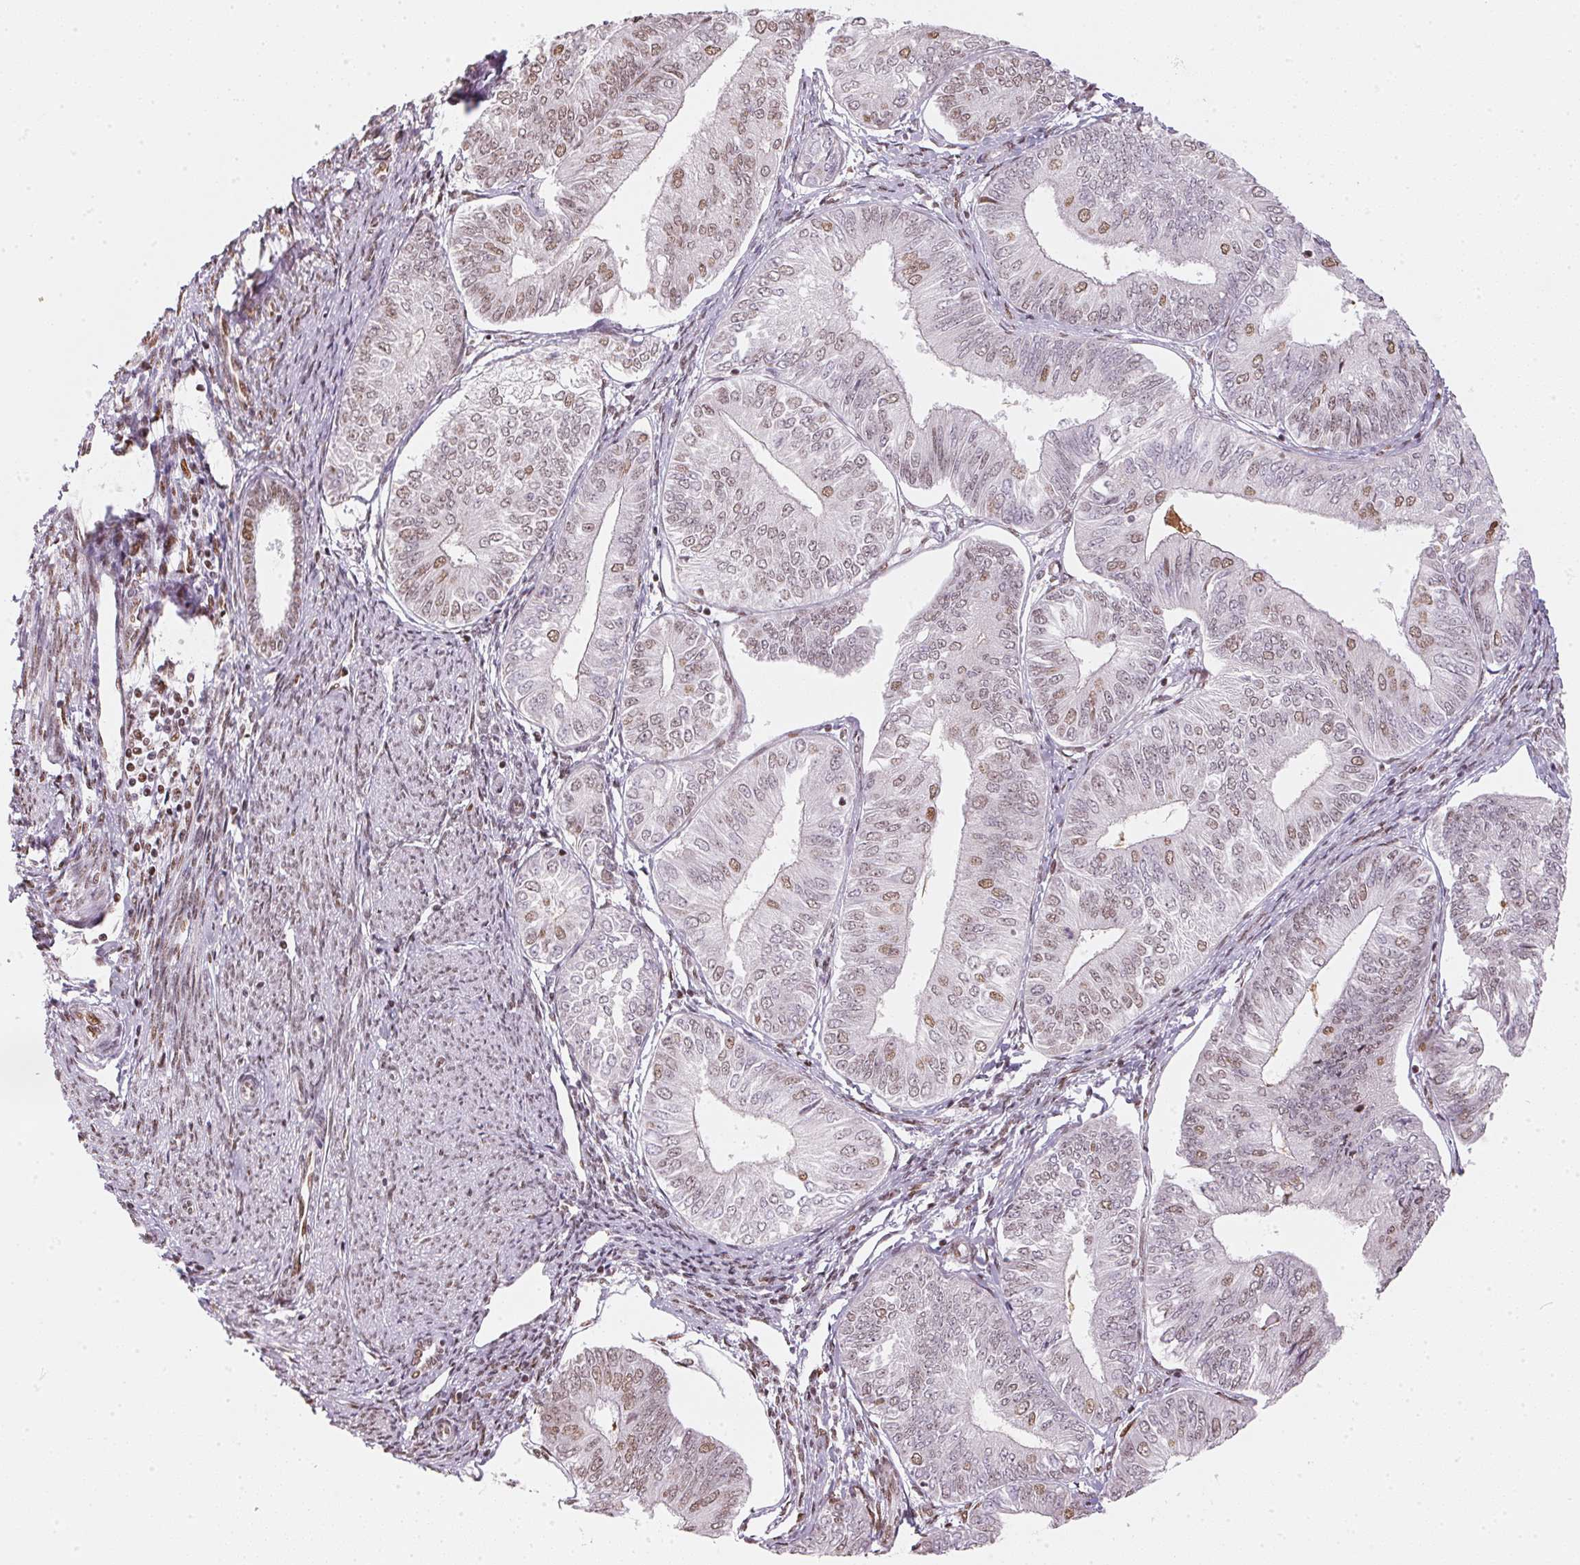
{"staining": {"intensity": "weak", "quantity": "<25%", "location": "nuclear"}, "tissue": "endometrial cancer", "cell_type": "Tumor cells", "image_type": "cancer", "snomed": [{"axis": "morphology", "description": "Adenocarcinoma, NOS"}, {"axis": "topography", "description": "Endometrium"}], "caption": "The photomicrograph exhibits no staining of tumor cells in endometrial cancer. (DAB (3,3'-diaminobenzidine) immunohistochemistry (IHC) with hematoxylin counter stain).", "gene": "KAT6A", "patient": {"sex": "female", "age": 58}}